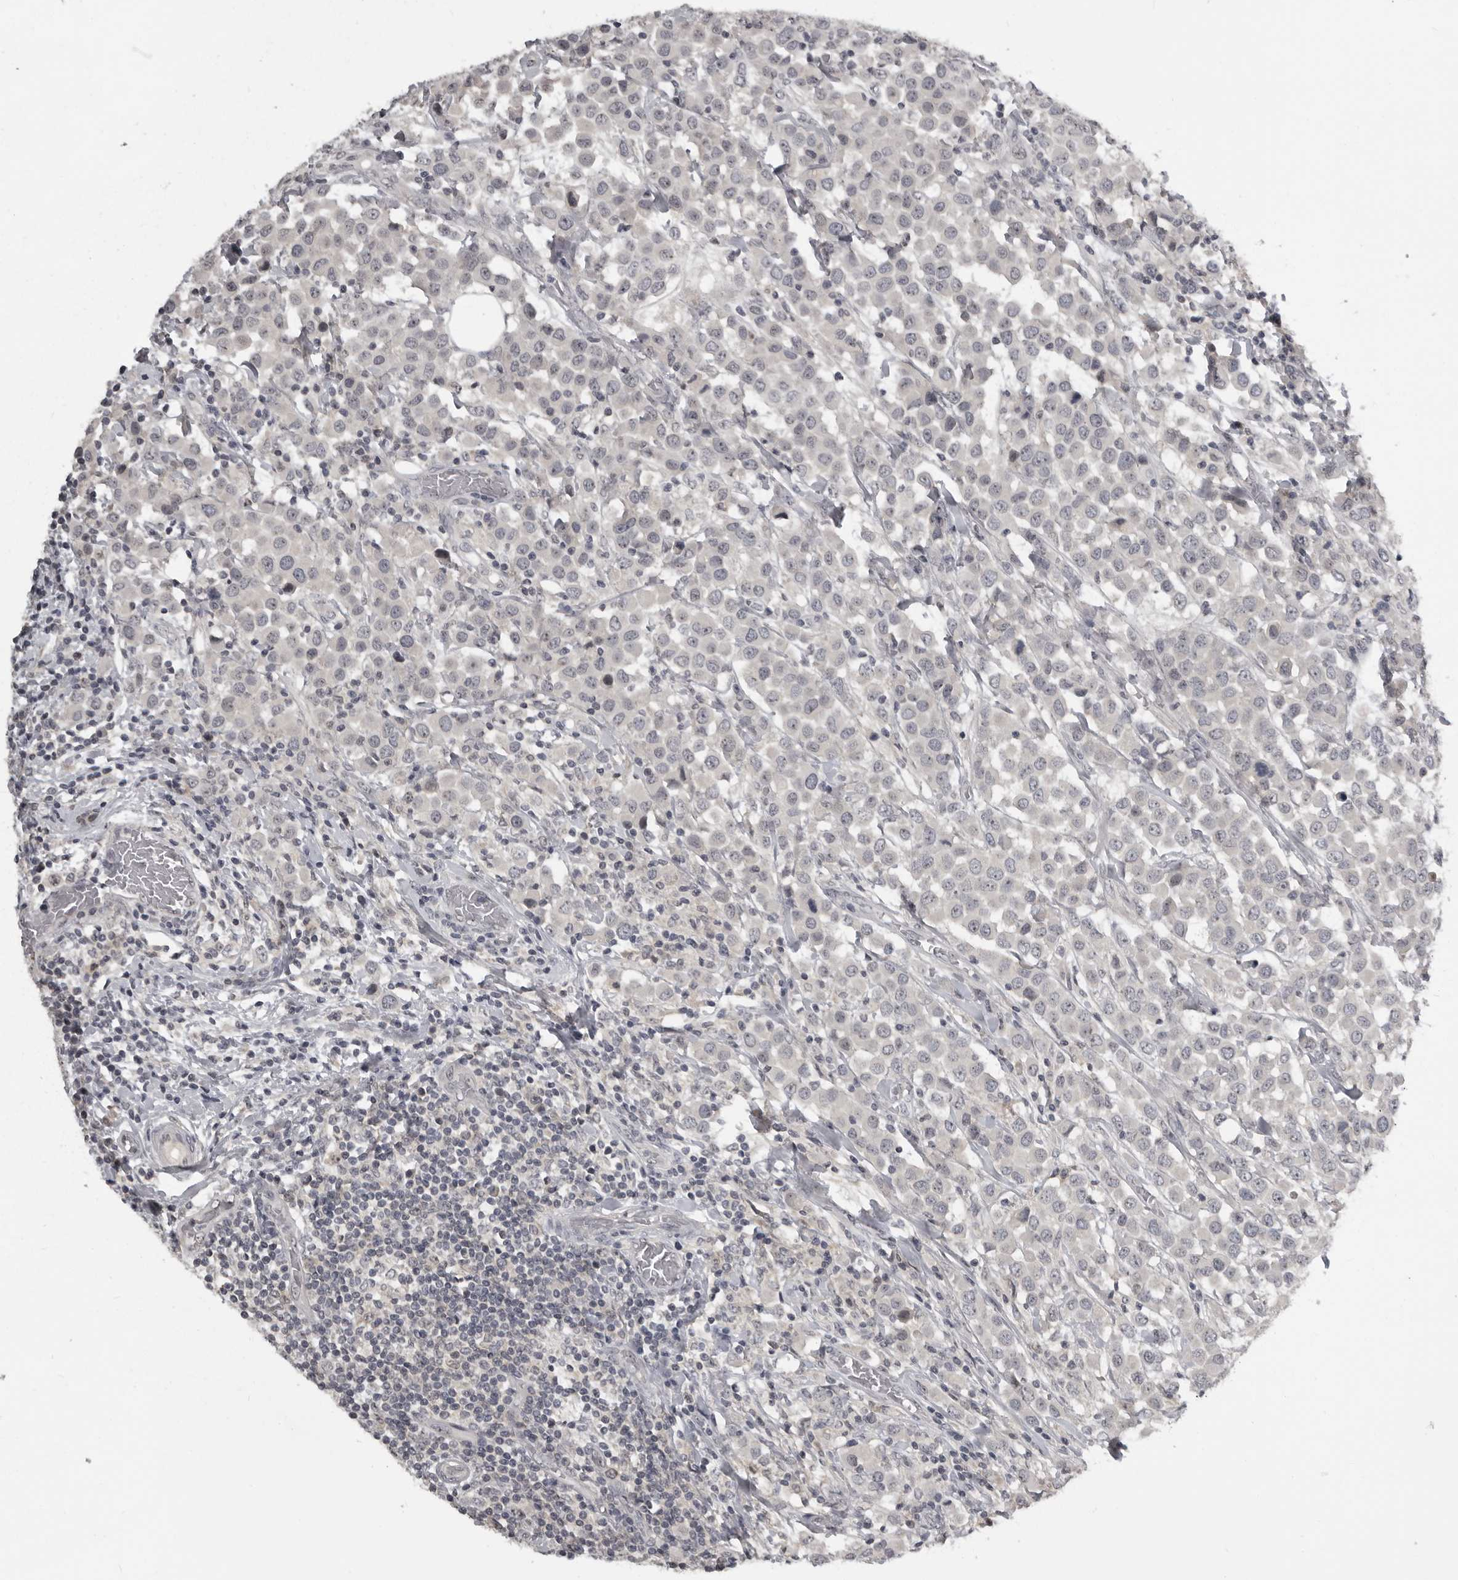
{"staining": {"intensity": "negative", "quantity": "none", "location": "none"}, "tissue": "breast cancer", "cell_type": "Tumor cells", "image_type": "cancer", "snomed": [{"axis": "morphology", "description": "Duct carcinoma"}, {"axis": "topography", "description": "Breast"}], "caption": "Immunohistochemistry image of breast cancer stained for a protein (brown), which reveals no positivity in tumor cells.", "gene": "MRTO4", "patient": {"sex": "female", "age": 61}}